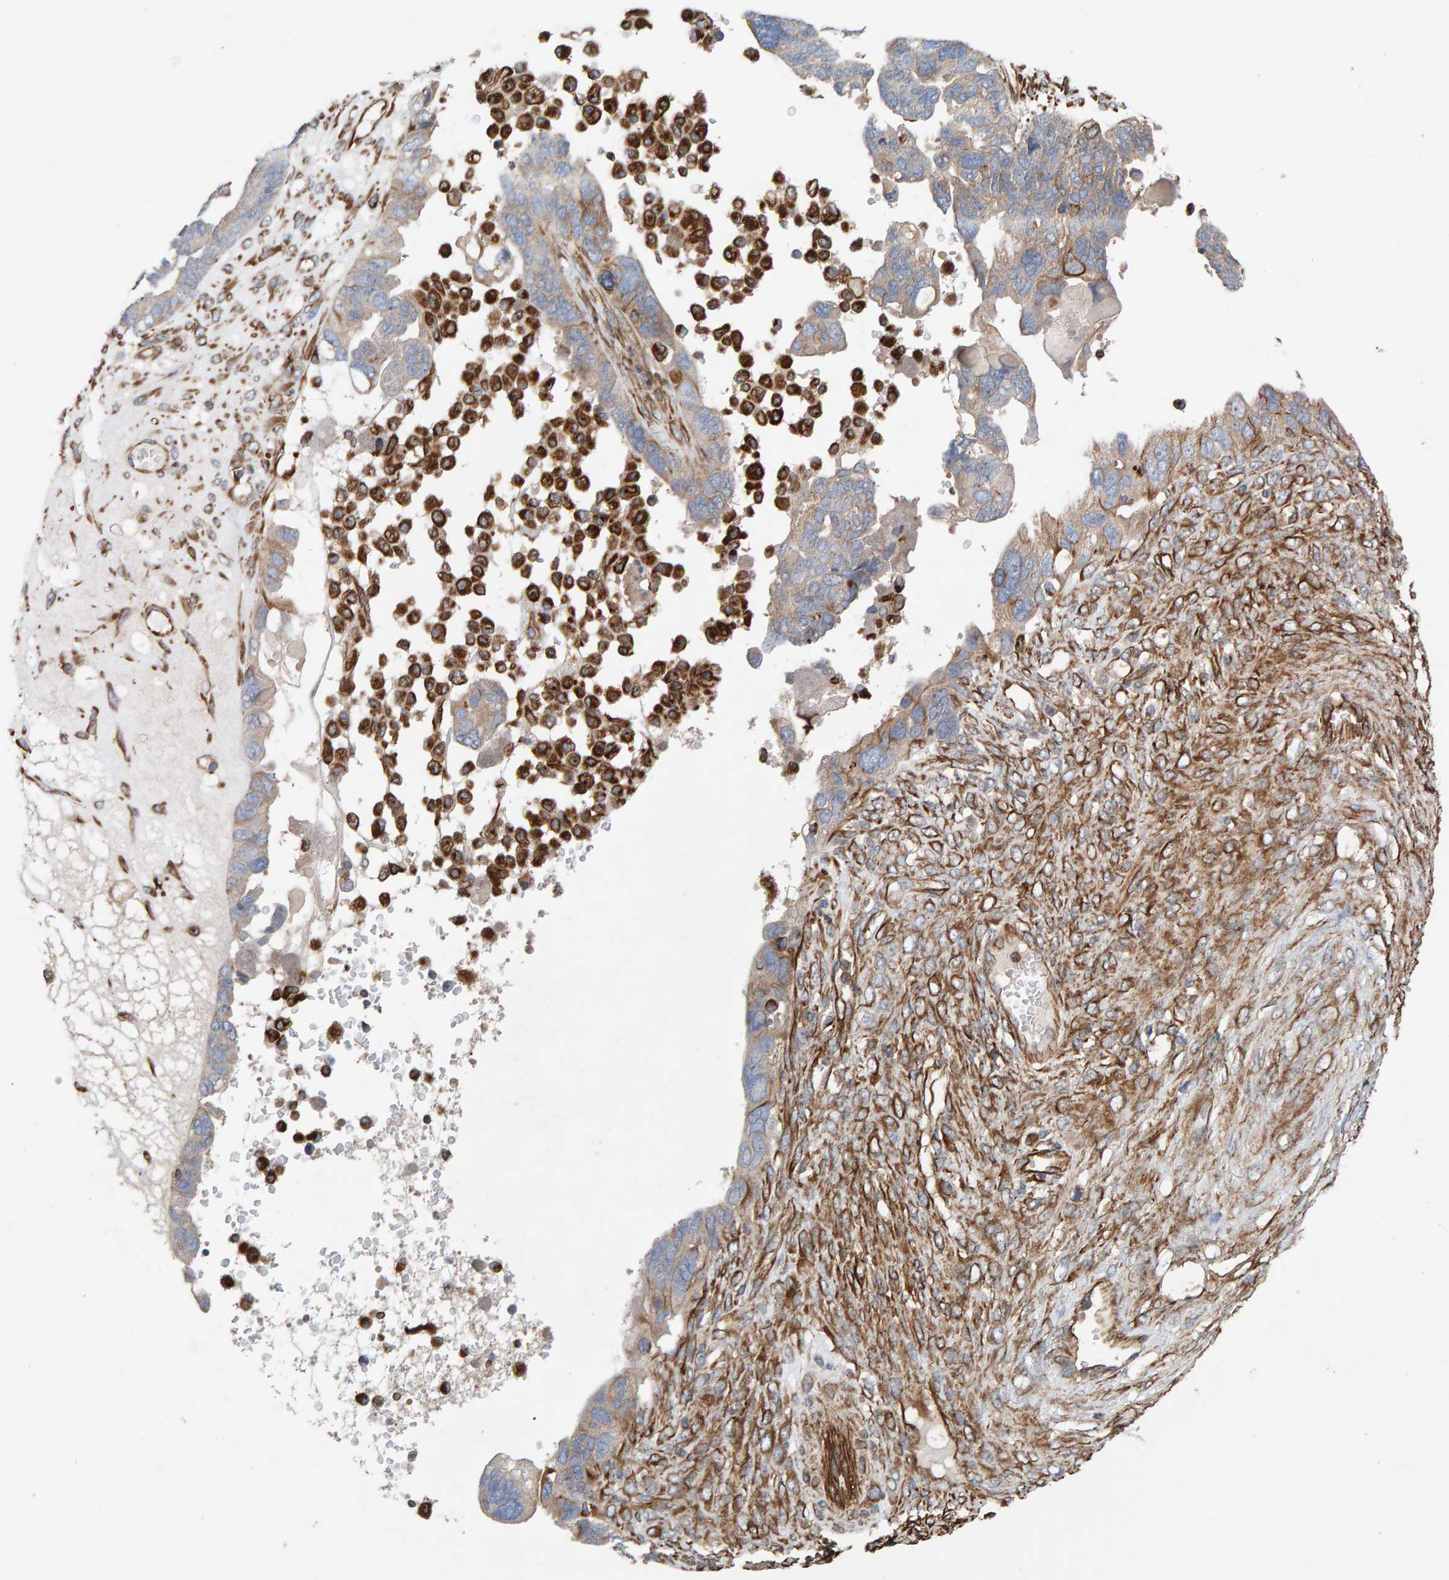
{"staining": {"intensity": "weak", "quantity": "<25%", "location": "cytoplasmic/membranous"}, "tissue": "ovarian cancer", "cell_type": "Tumor cells", "image_type": "cancer", "snomed": [{"axis": "morphology", "description": "Cystadenocarcinoma, serous, NOS"}, {"axis": "topography", "description": "Ovary"}], "caption": "This is a micrograph of IHC staining of ovarian cancer (serous cystadenocarcinoma), which shows no expression in tumor cells. (Brightfield microscopy of DAB IHC at high magnification).", "gene": "ZNF347", "patient": {"sex": "female", "age": 79}}